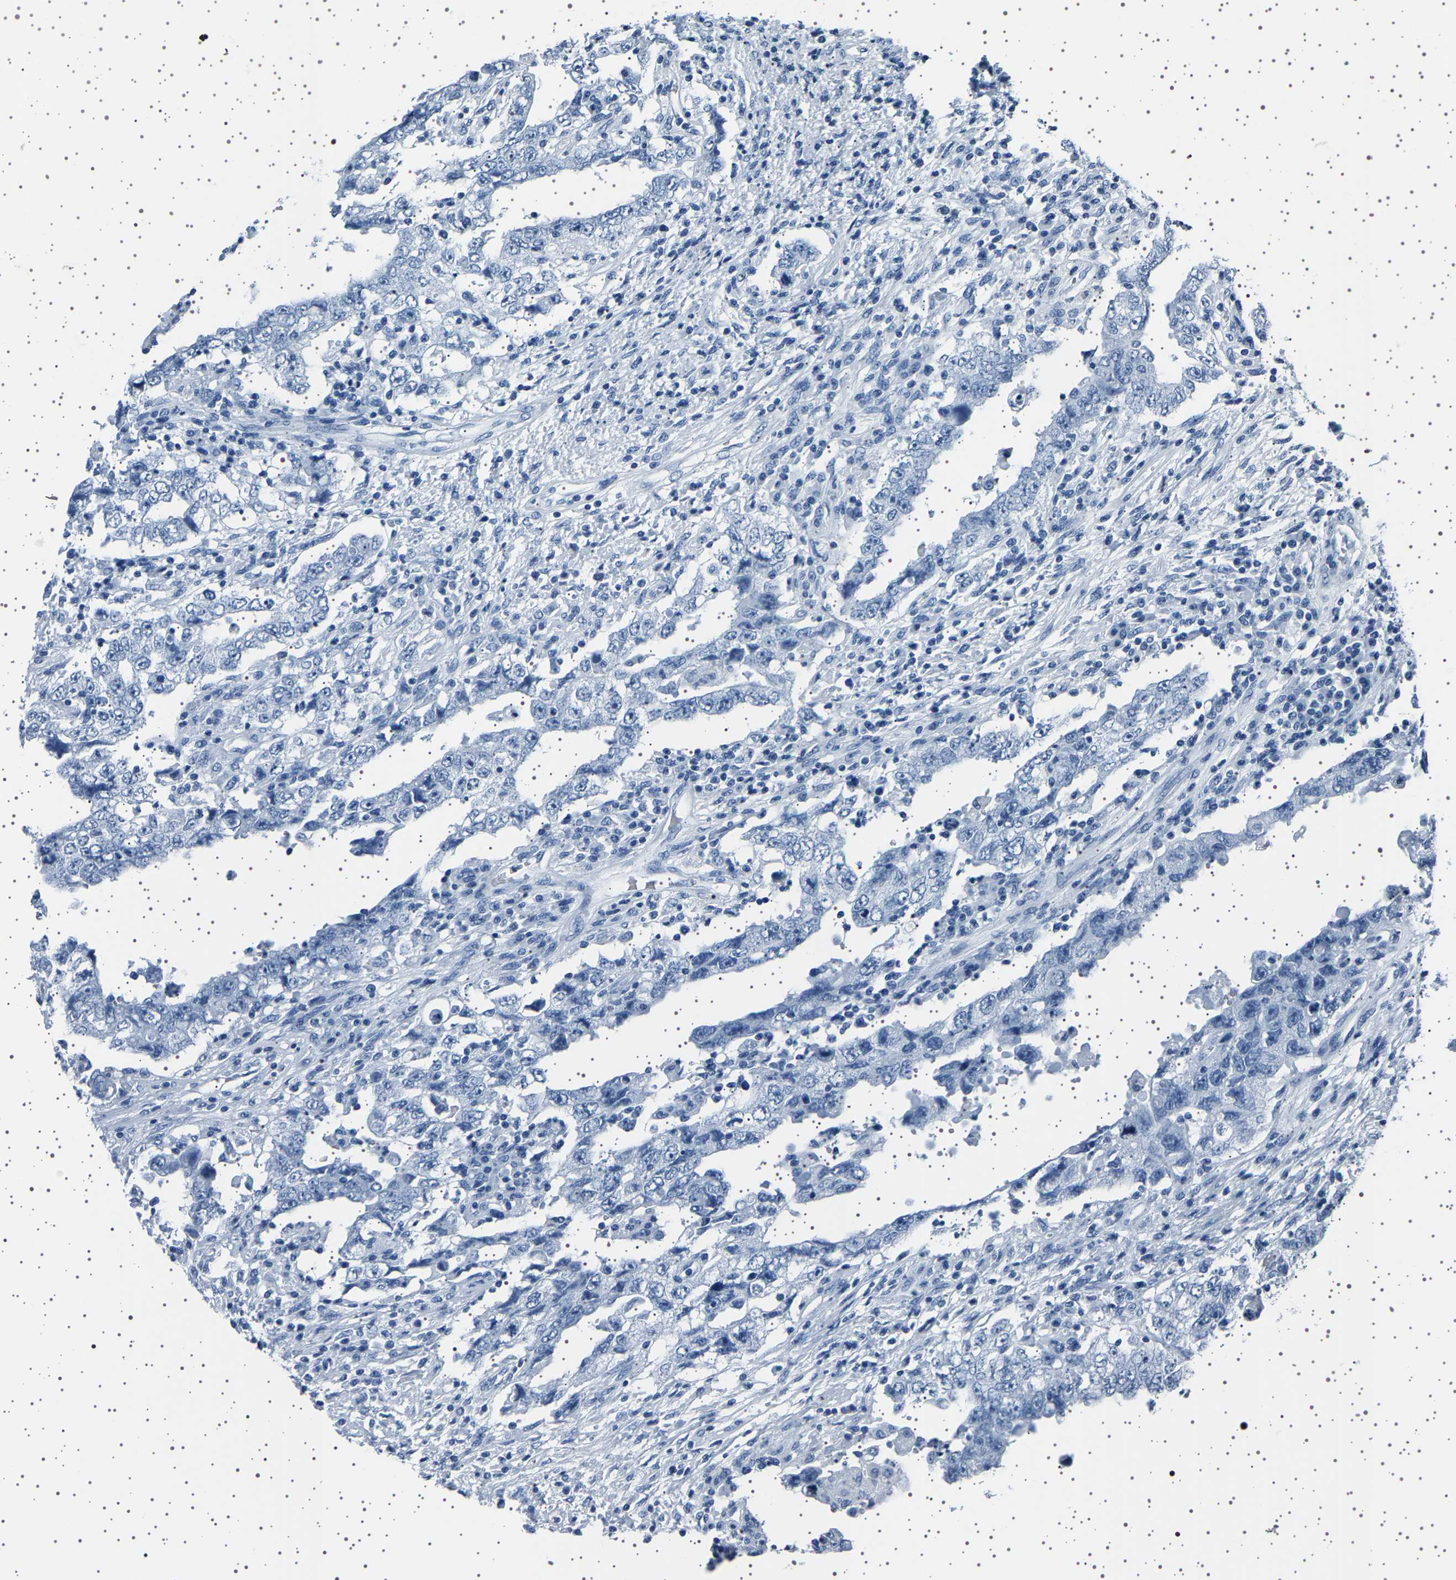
{"staining": {"intensity": "negative", "quantity": "none", "location": "none"}, "tissue": "testis cancer", "cell_type": "Tumor cells", "image_type": "cancer", "snomed": [{"axis": "morphology", "description": "Carcinoma, Embryonal, NOS"}, {"axis": "topography", "description": "Testis"}], "caption": "Tumor cells show no significant protein staining in testis cancer. (Brightfield microscopy of DAB immunohistochemistry at high magnification).", "gene": "TFF3", "patient": {"sex": "male", "age": 26}}